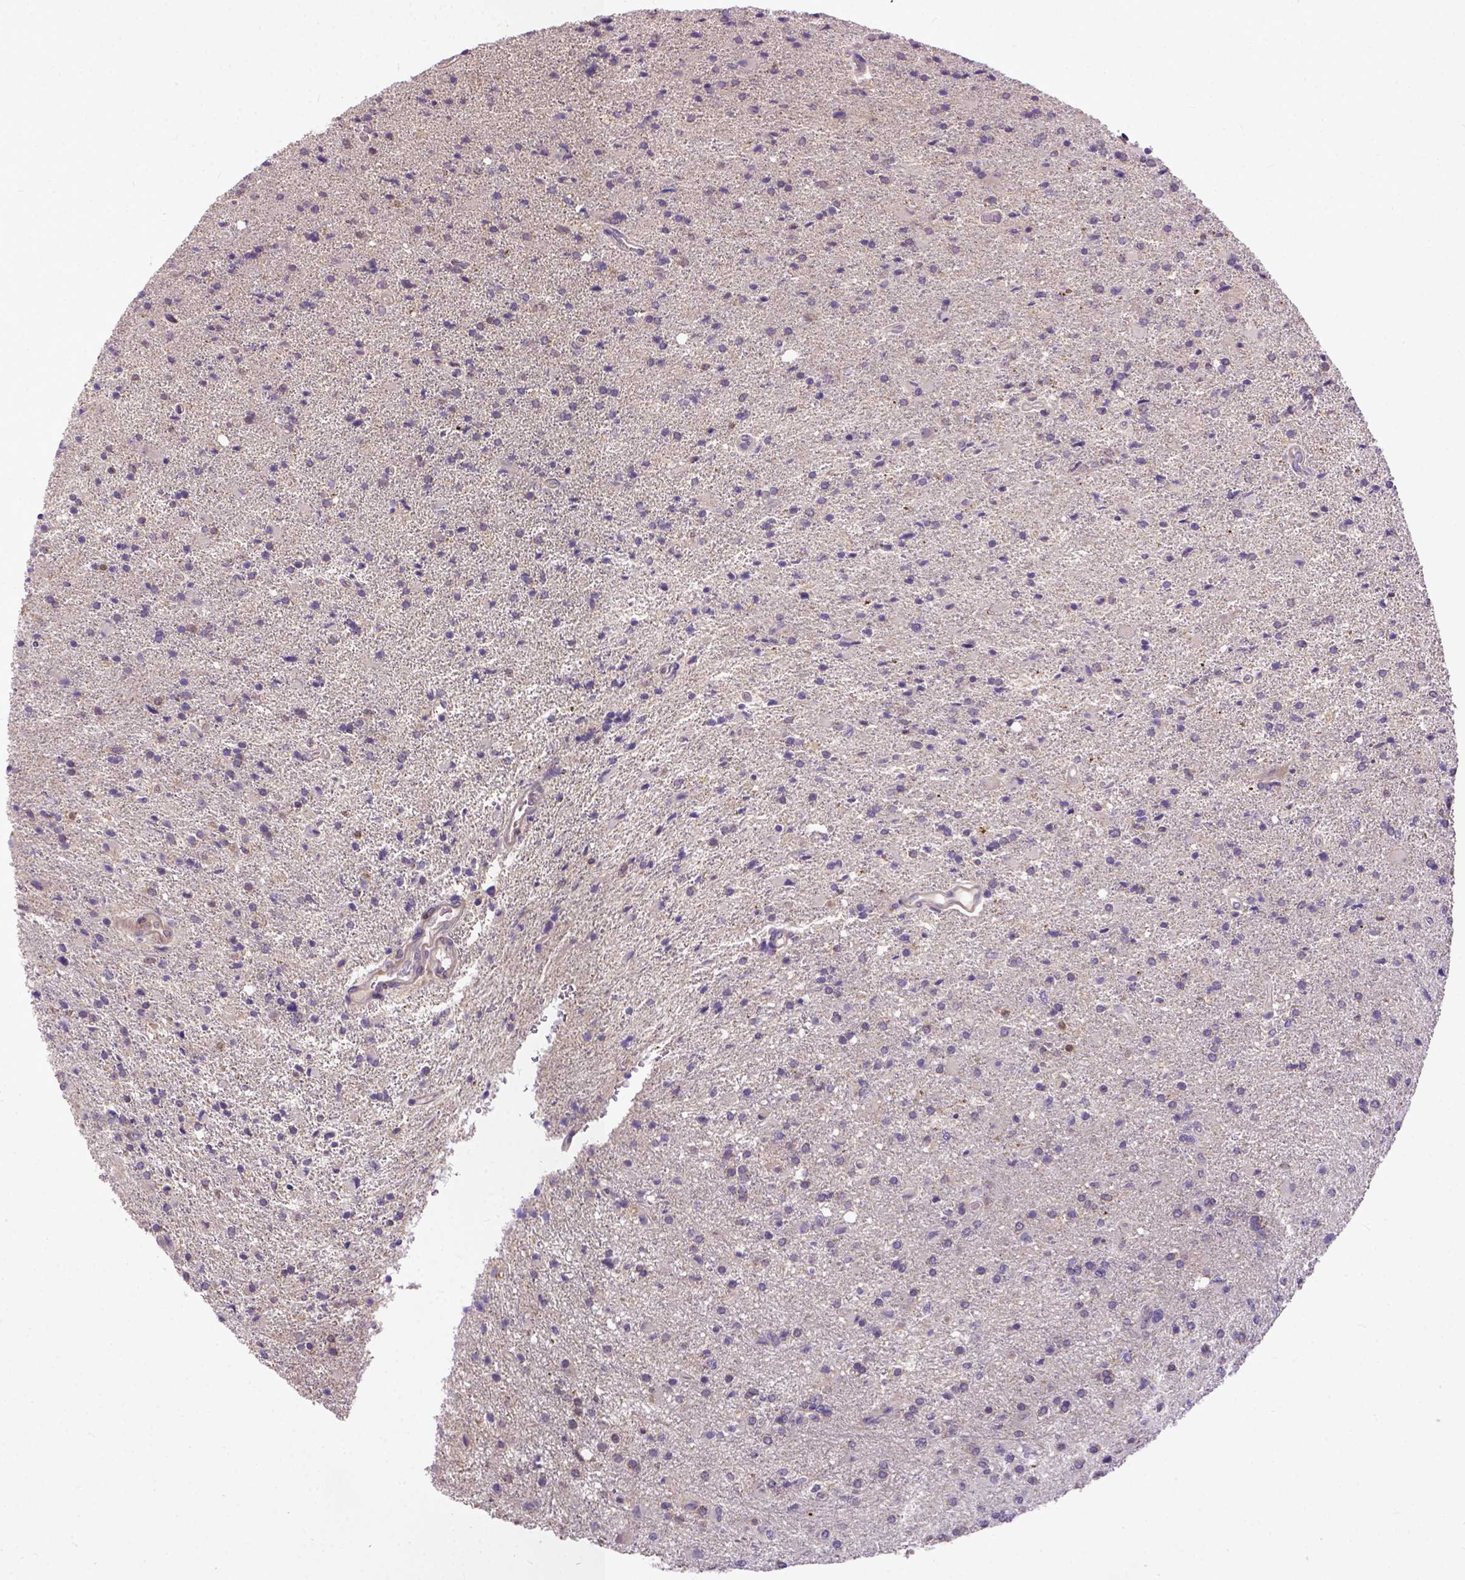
{"staining": {"intensity": "weak", "quantity": "25%-75%", "location": "cytoplasmic/membranous"}, "tissue": "glioma", "cell_type": "Tumor cells", "image_type": "cancer", "snomed": [{"axis": "morphology", "description": "Glioma, malignant, High grade"}, {"axis": "topography", "description": "Cerebral cortex"}], "caption": "There is low levels of weak cytoplasmic/membranous staining in tumor cells of malignant high-grade glioma, as demonstrated by immunohistochemical staining (brown color).", "gene": "CPNE1", "patient": {"sex": "male", "age": 70}}